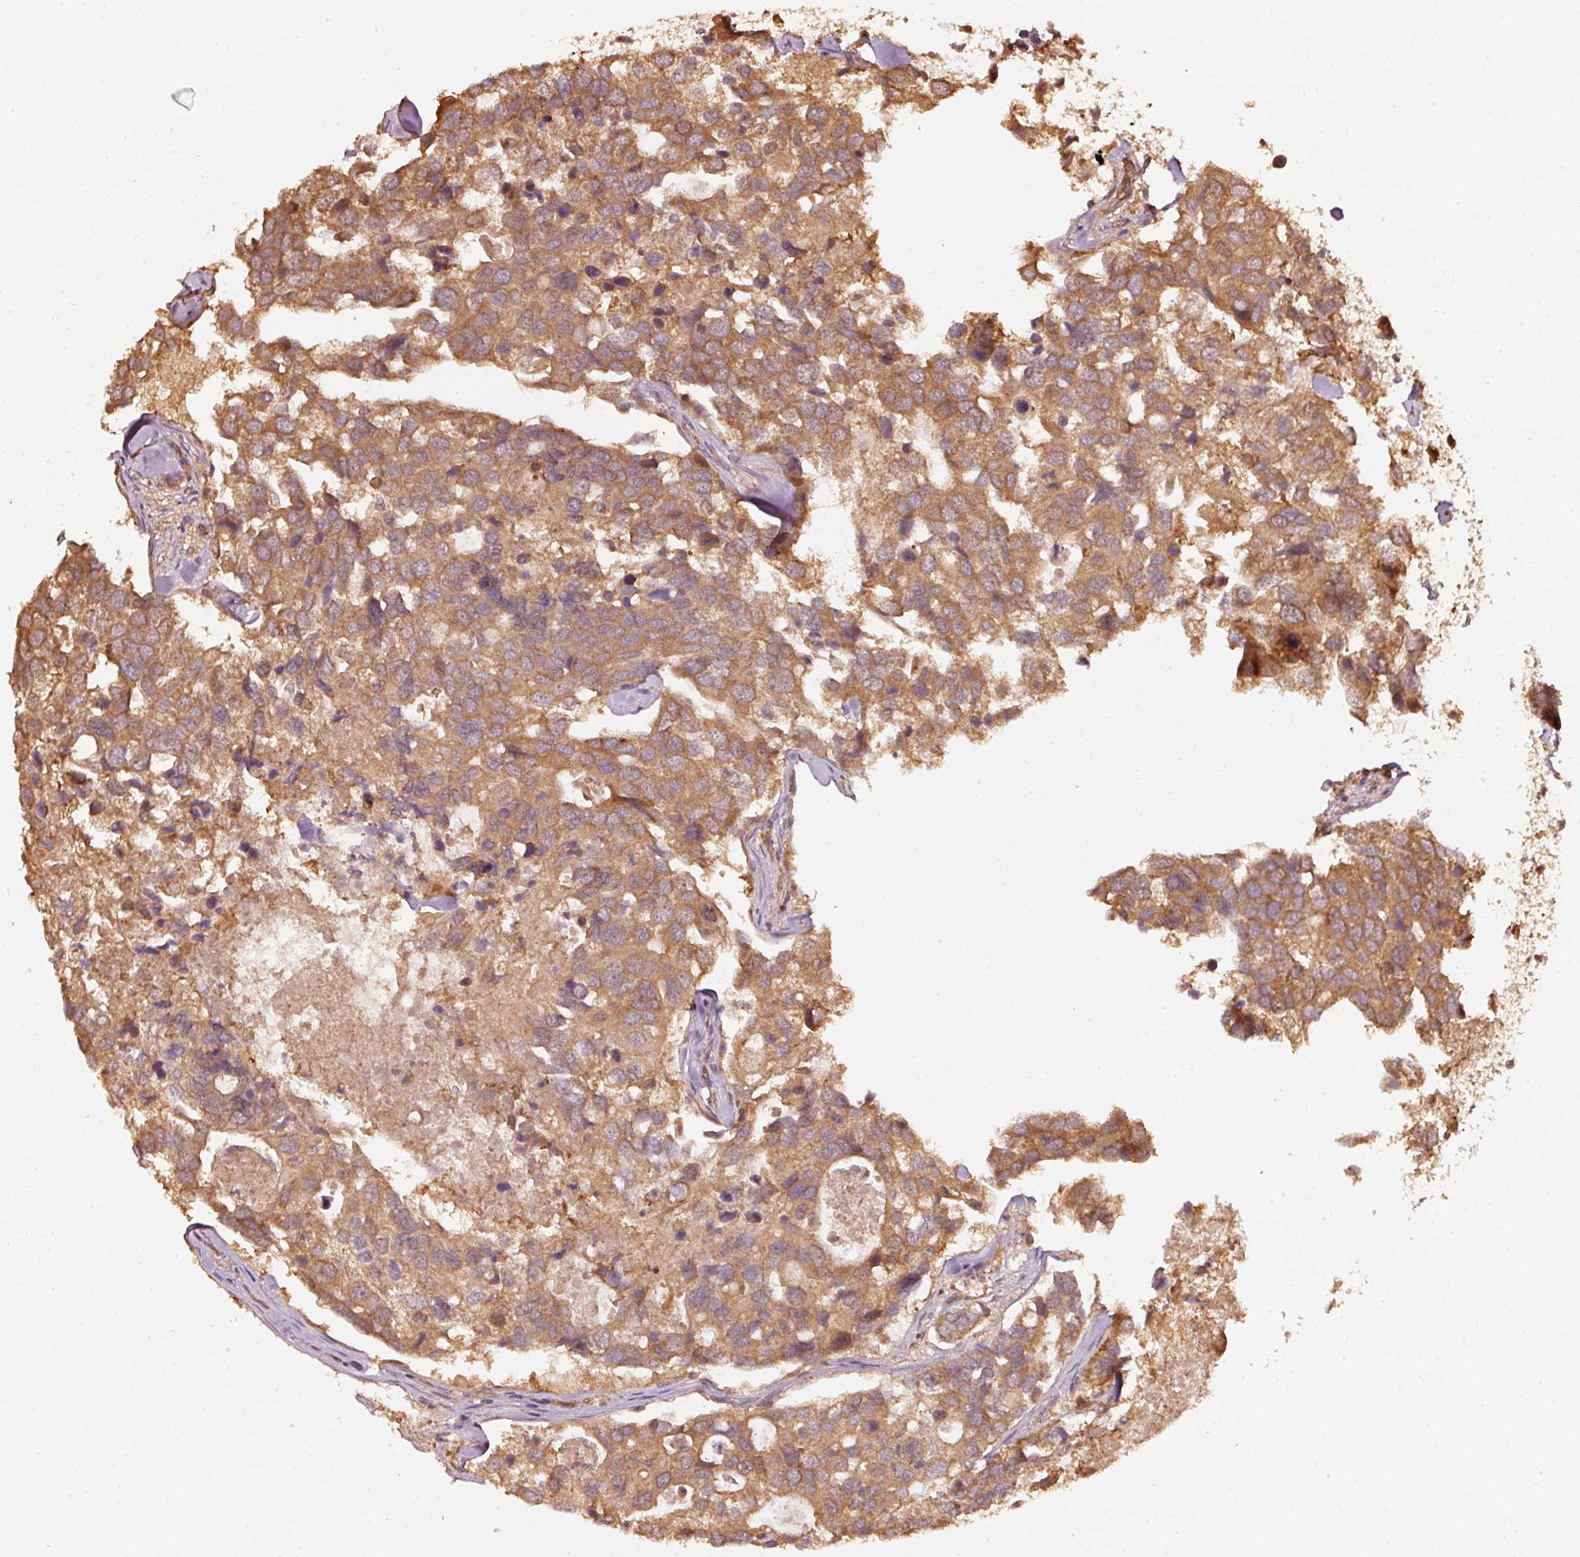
{"staining": {"intensity": "moderate", "quantity": ">75%", "location": "cytoplasmic/membranous"}, "tissue": "breast cancer", "cell_type": "Tumor cells", "image_type": "cancer", "snomed": [{"axis": "morphology", "description": "Duct carcinoma"}, {"axis": "topography", "description": "Breast"}], "caption": "Protein expression analysis of breast cancer (invasive ductal carcinoma) shows moderate cytoplasmic/membranous positivity in approximately >75% of tumor cells.", "gene": "STAU1", "patient": {"sex": "female", "age": 83}}